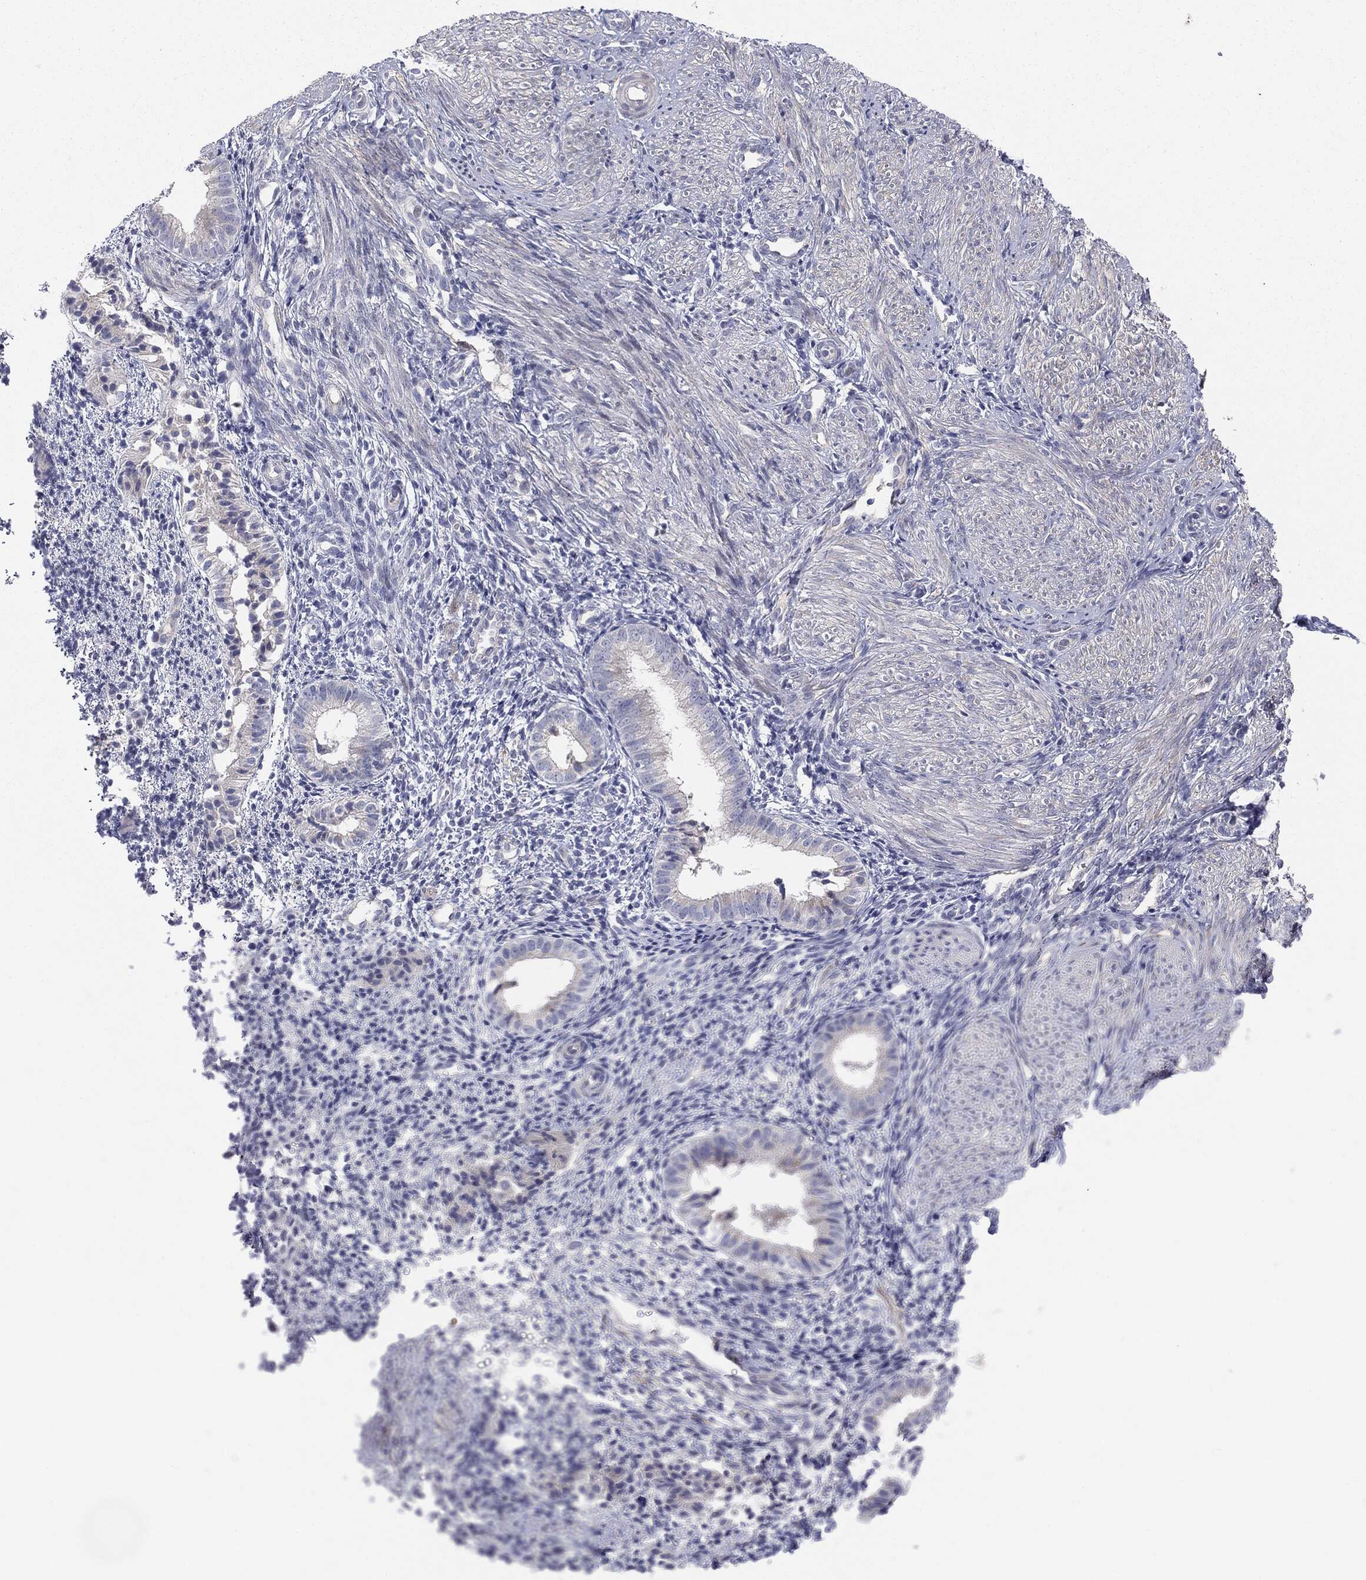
{"staining": {"intensity": "negative", "quantity": "none", "location": "none"}, "tissue": "endometrium", "cell_type": "Cells in endometrial stroma", "image_type": "normal", "snomed": [{"axis": "morphology", "description": "Normal tissue, NOS"}, {"axis": "topography", "description": "Endometrium"}], "caption": "IHC micrograph of benign endometrium: human endometrium stained with DAB (3,3'-diaminobenzidine) shows no significant protein staining in cells in endometrial stroma. The staining was performed using DAB to visualize the protein expression in brown, while the nuclei were stained in blue with hematoxylin (Magnification: 20x).", "gene": "KRT5", "patient": {"sex": "female", "age": 47}}